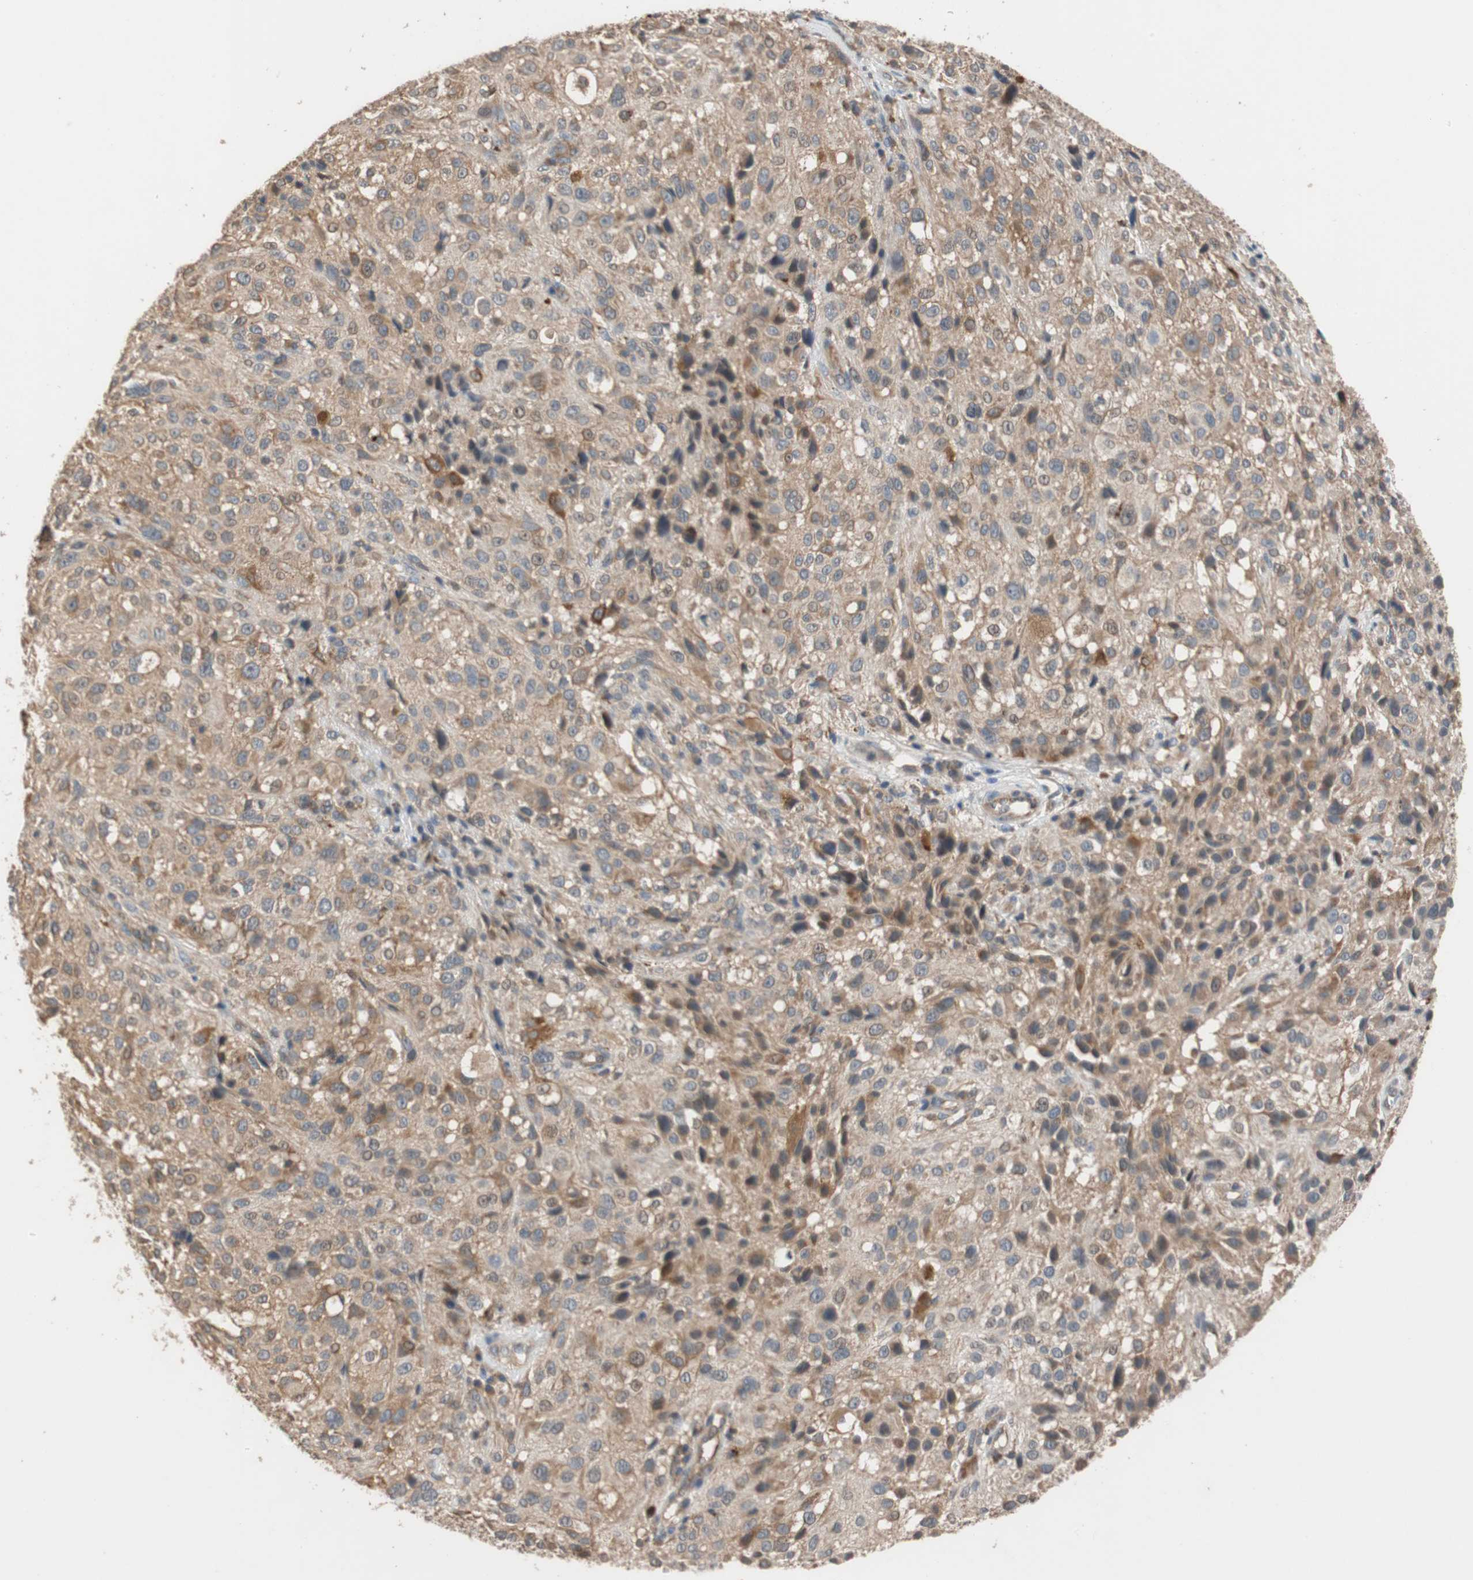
{"staining": {"intensity": "moderate", "quantity": ">75%", "location": "cytoplasmic/membranous"}, "tissue": "melanoma", "cell_type": "Tumor cells", "image_type": "cancer", "snomed": [{"axis": "morphology", "description": "Necrosis, NOS"}, {"axis": "morphology", "description": "Malignant melanoma, NOS"}, {"axis": "topography", "description": "Skin"}], "caption": "Tumor cells demonstrate medium levels of moderate cytoplasmic/membranous positivity in approximately >75% of cells in human malignant melanoma.", "gene": "MAP4K2", "patient": {"sex": "female", "age": 87}}